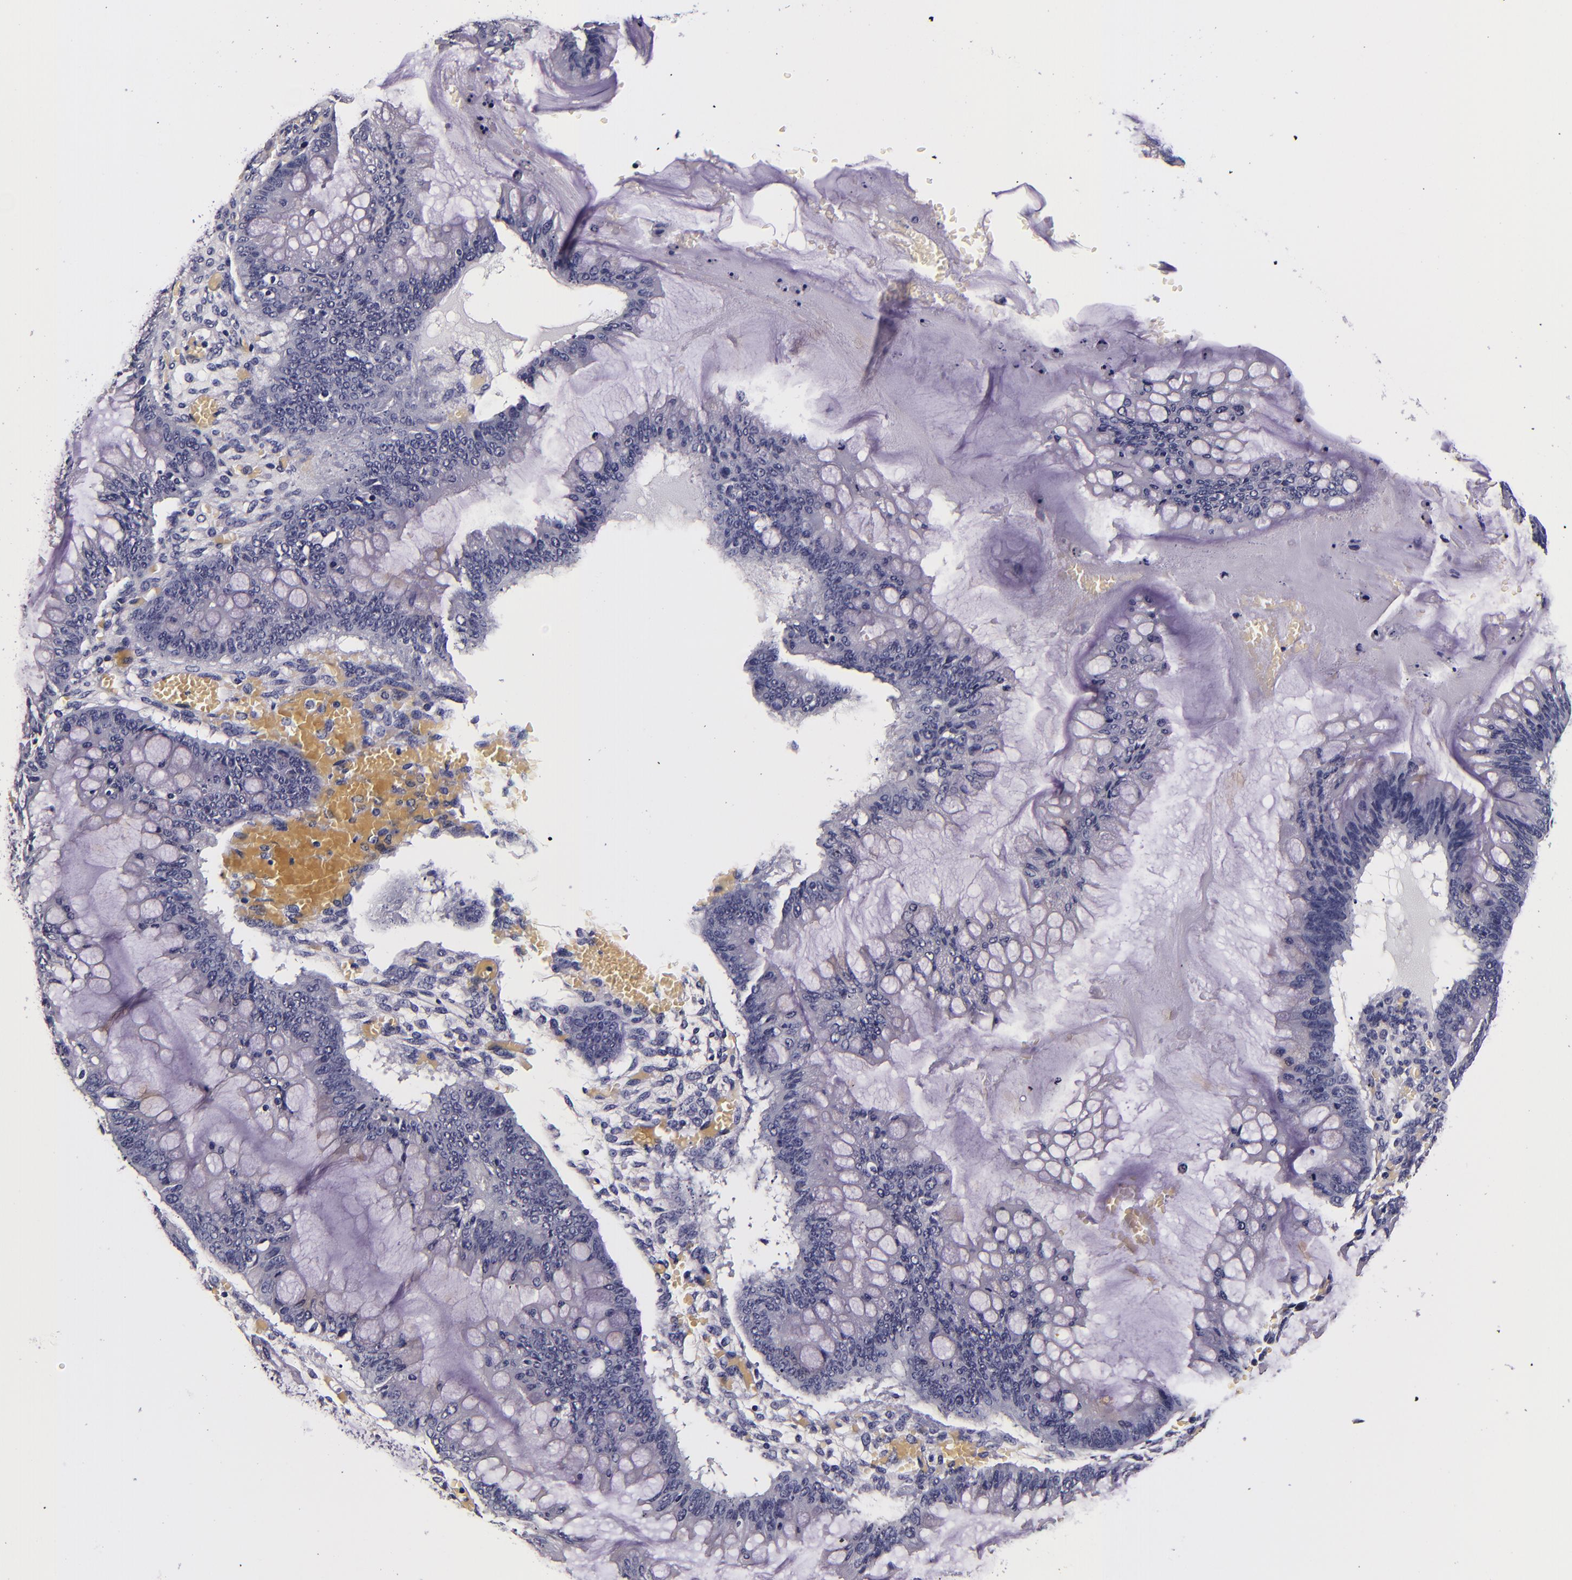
{"staining": {"intensity": "negative", "quantity": "none", "location": "none"}, "tissue": "ovarian cancer", "cell_type": "Tumor cells", "image_type": "cancer", "snomed": [{"axis": "morphology", "description": "Cystadenocarcinoma, mucinous, NOS"}, {"axis": "topography", "description": "Ovary"}], "caption": "Image shows no significant protein positivity in tumor cells of ovarian mucinous cystadenocarcinoma. (DAB immunohistochemistry (IHC) visualized using brightfield microscopy, high magnification).", "gene": "FBN1", "patient": {"sex": "female", "age": 73}}